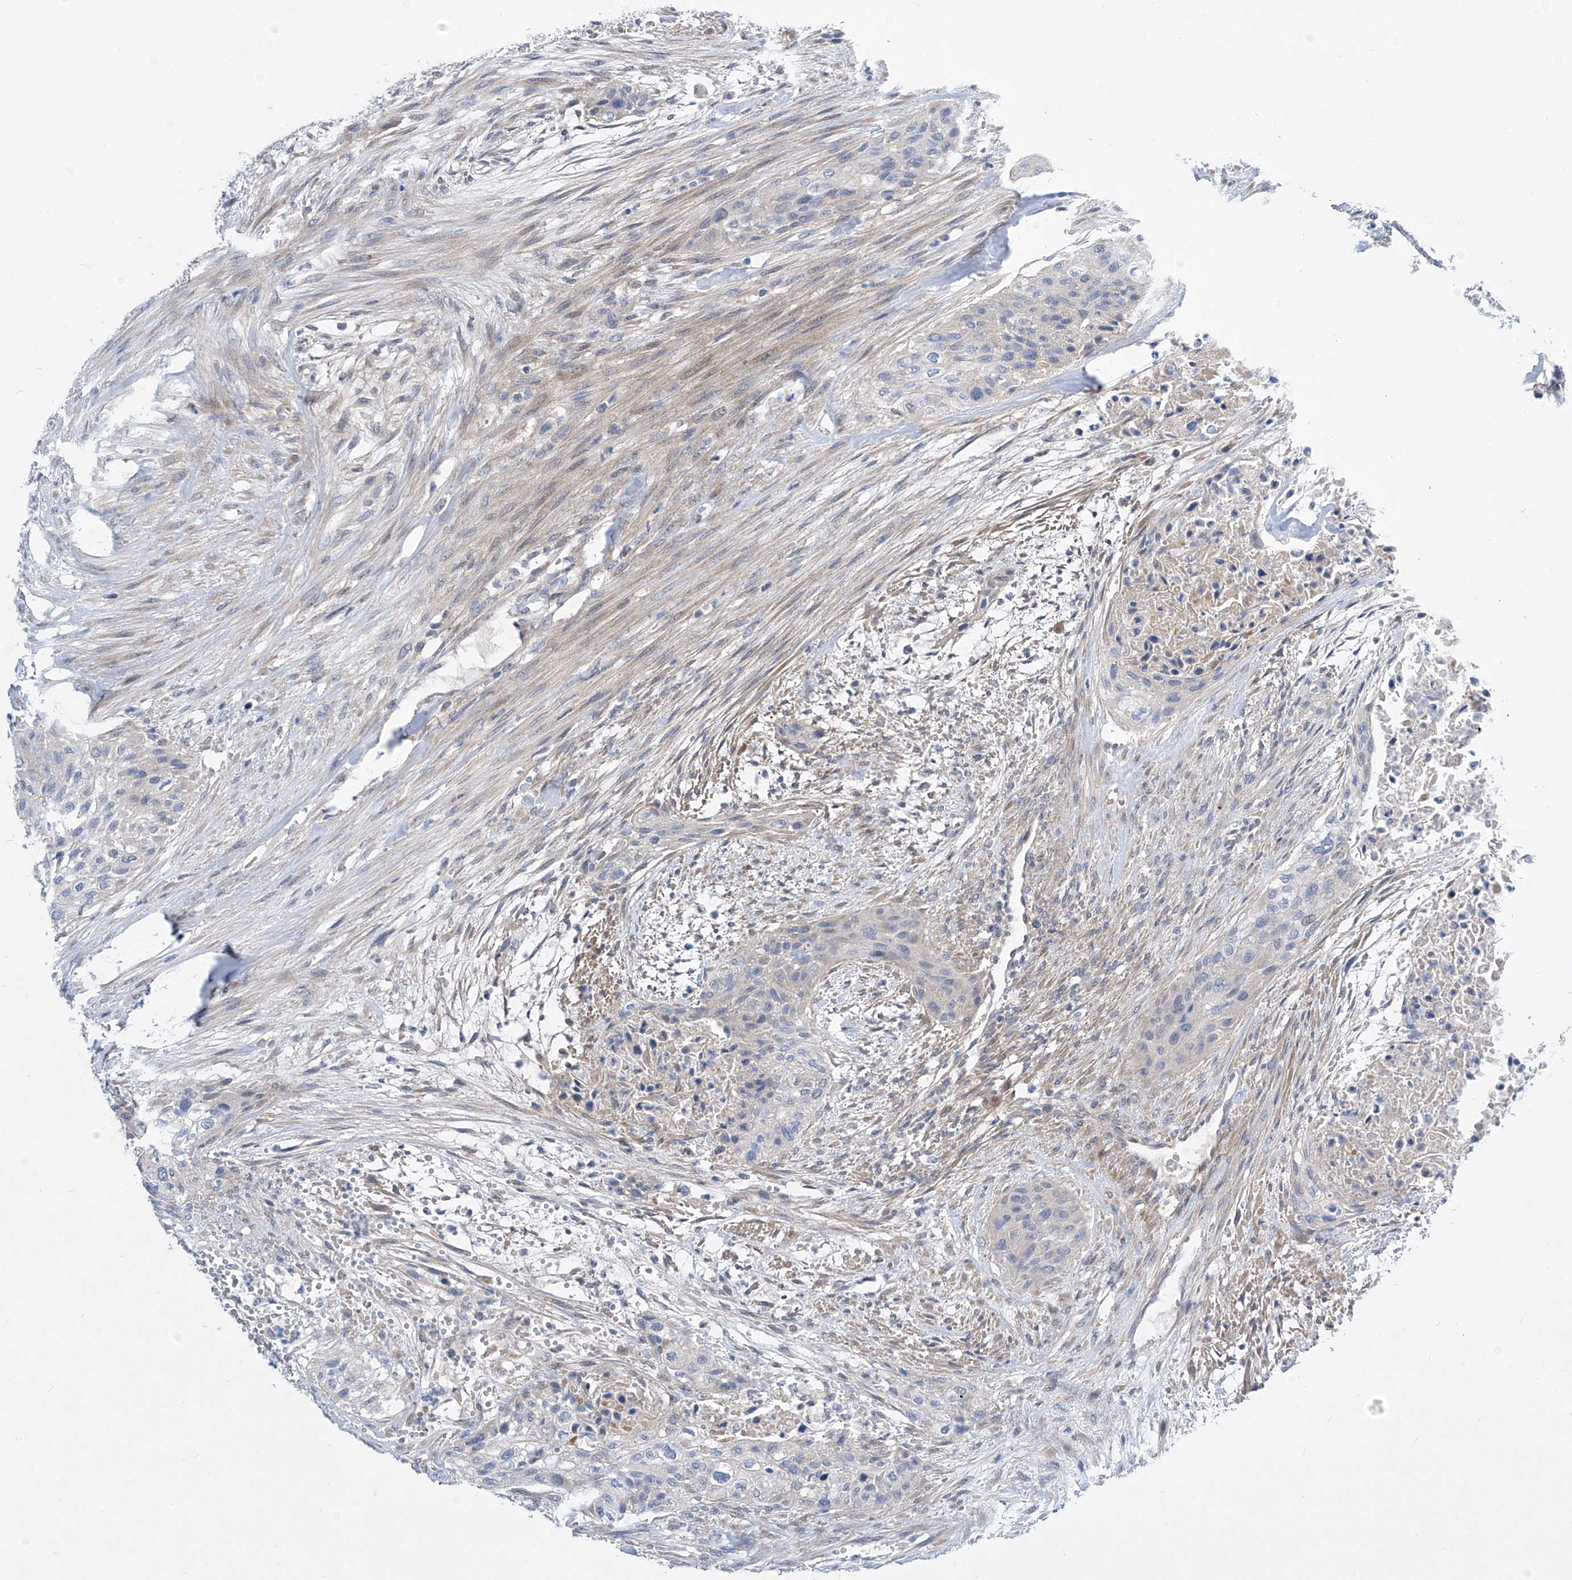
{"staining": {"intensity": "negative", "quantity": "none", "location": "none"}, "tissue": "urothelial cancer", "cell_type": "Tumor cells", "image_type": "cancer", "snomed": [{"axis": "morphology", "description": "Urothelial carcinoma, High grade"}, {"axis": "topography", "description": "Urinary bladder"}], "caption": "Immunohistochemistry micrograph of urothelial cancer stained for a protein (brown), which exhibits no expression in tumor cells. The staining is performed using DAB brown chromogen with nuclei counter-stained in using hematoxylin.", "gene": "SRBD1", "patient": {"sex": "male", "age": 35}}